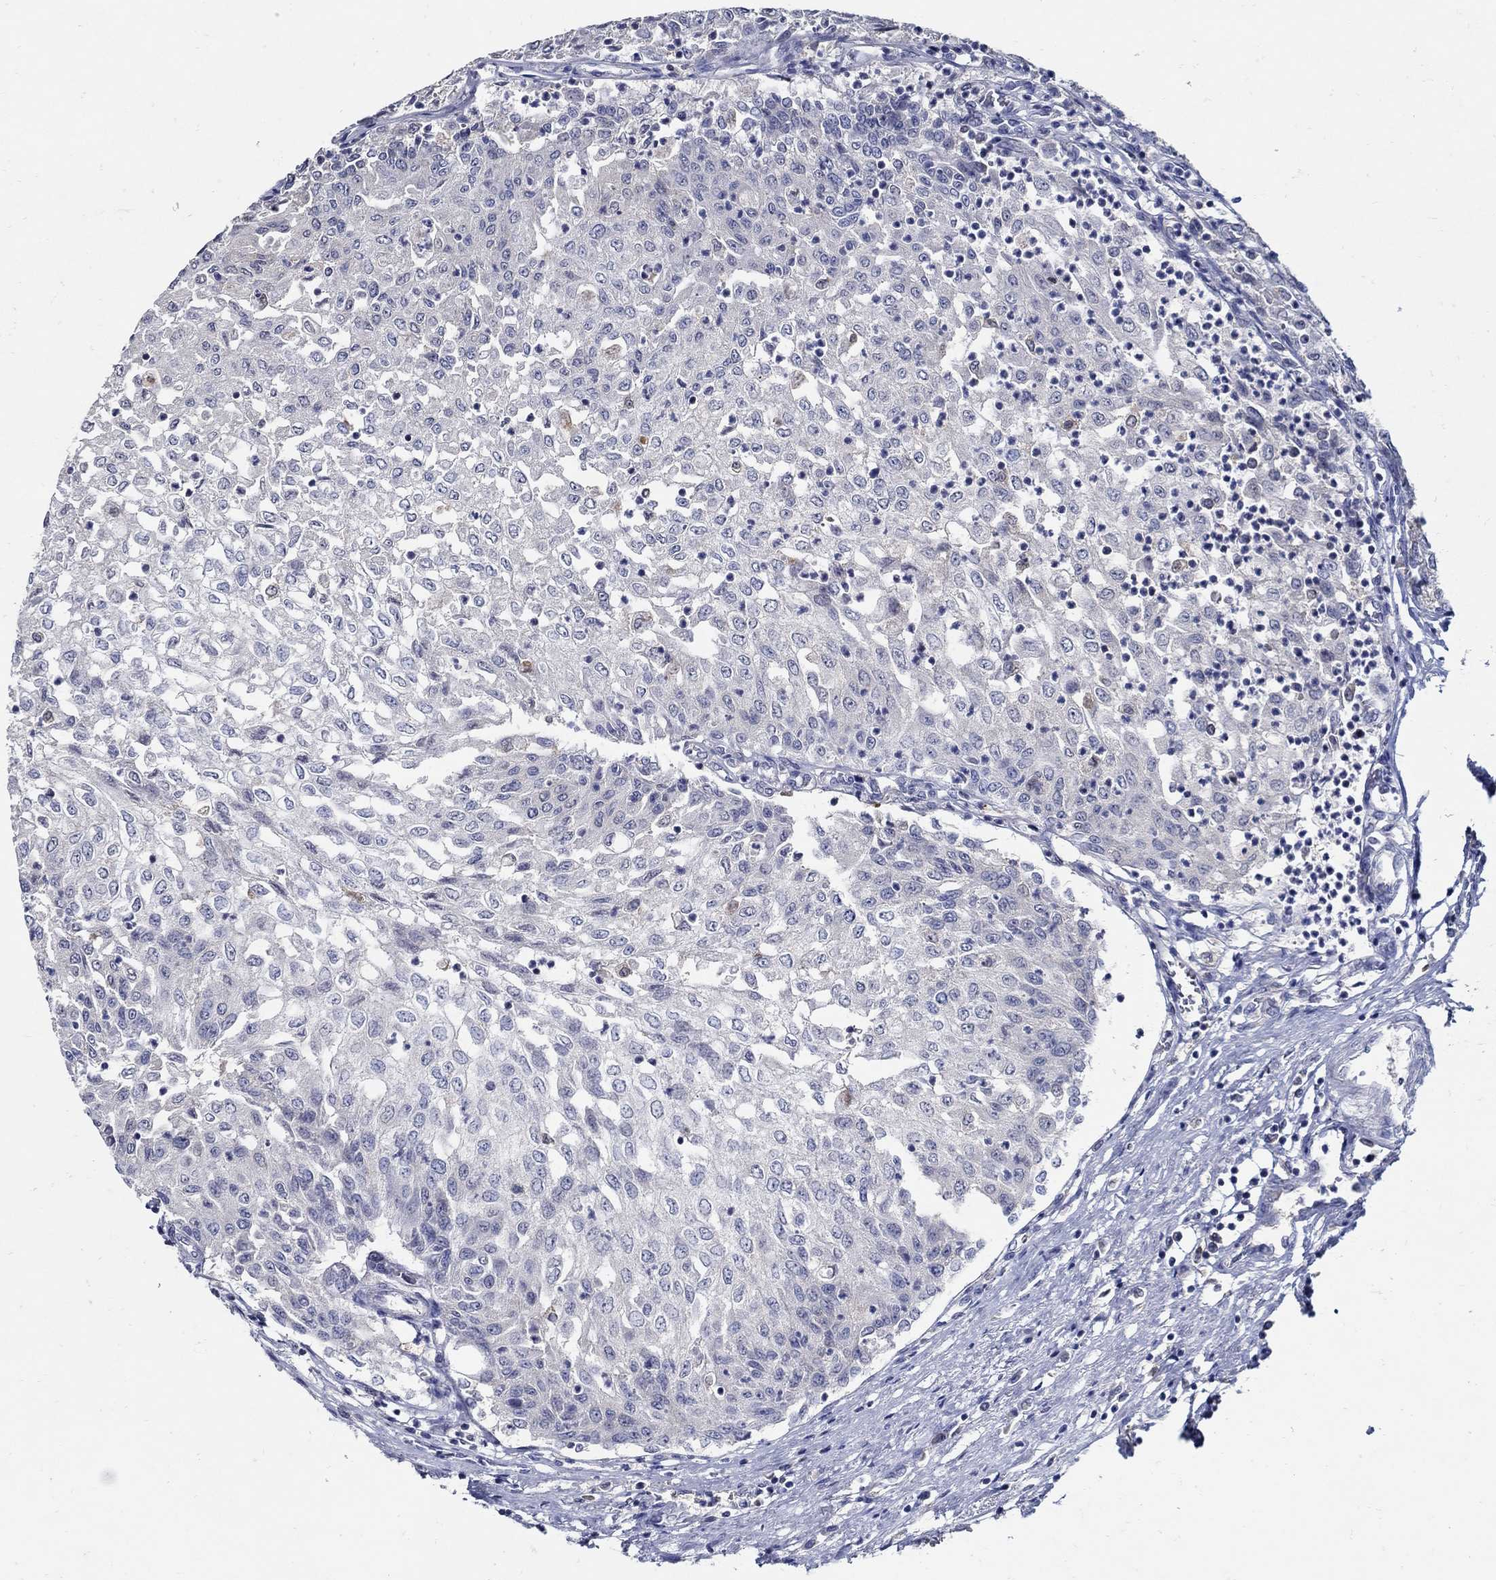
{"staining": {"intensity": "negative", "quantity": "none", "location": "none"}, "tissue": "urothelial cancer", "cell_type": "Tumor cells", "image_type": "cancer", "snomed": [{"axis": "morphology", "description": "Urothelial carcinoma, Low grade"}, {"axis": "topography", "description": "Urinary bladder"}], "caption": "Histopathology image shows no protein positivity in tumor cells of low-grade urothelial carcinoma tissue. Nuclei are stained in blue.", "gene": "MTHFR", "patient": {"sex": "male", "age": 78}}